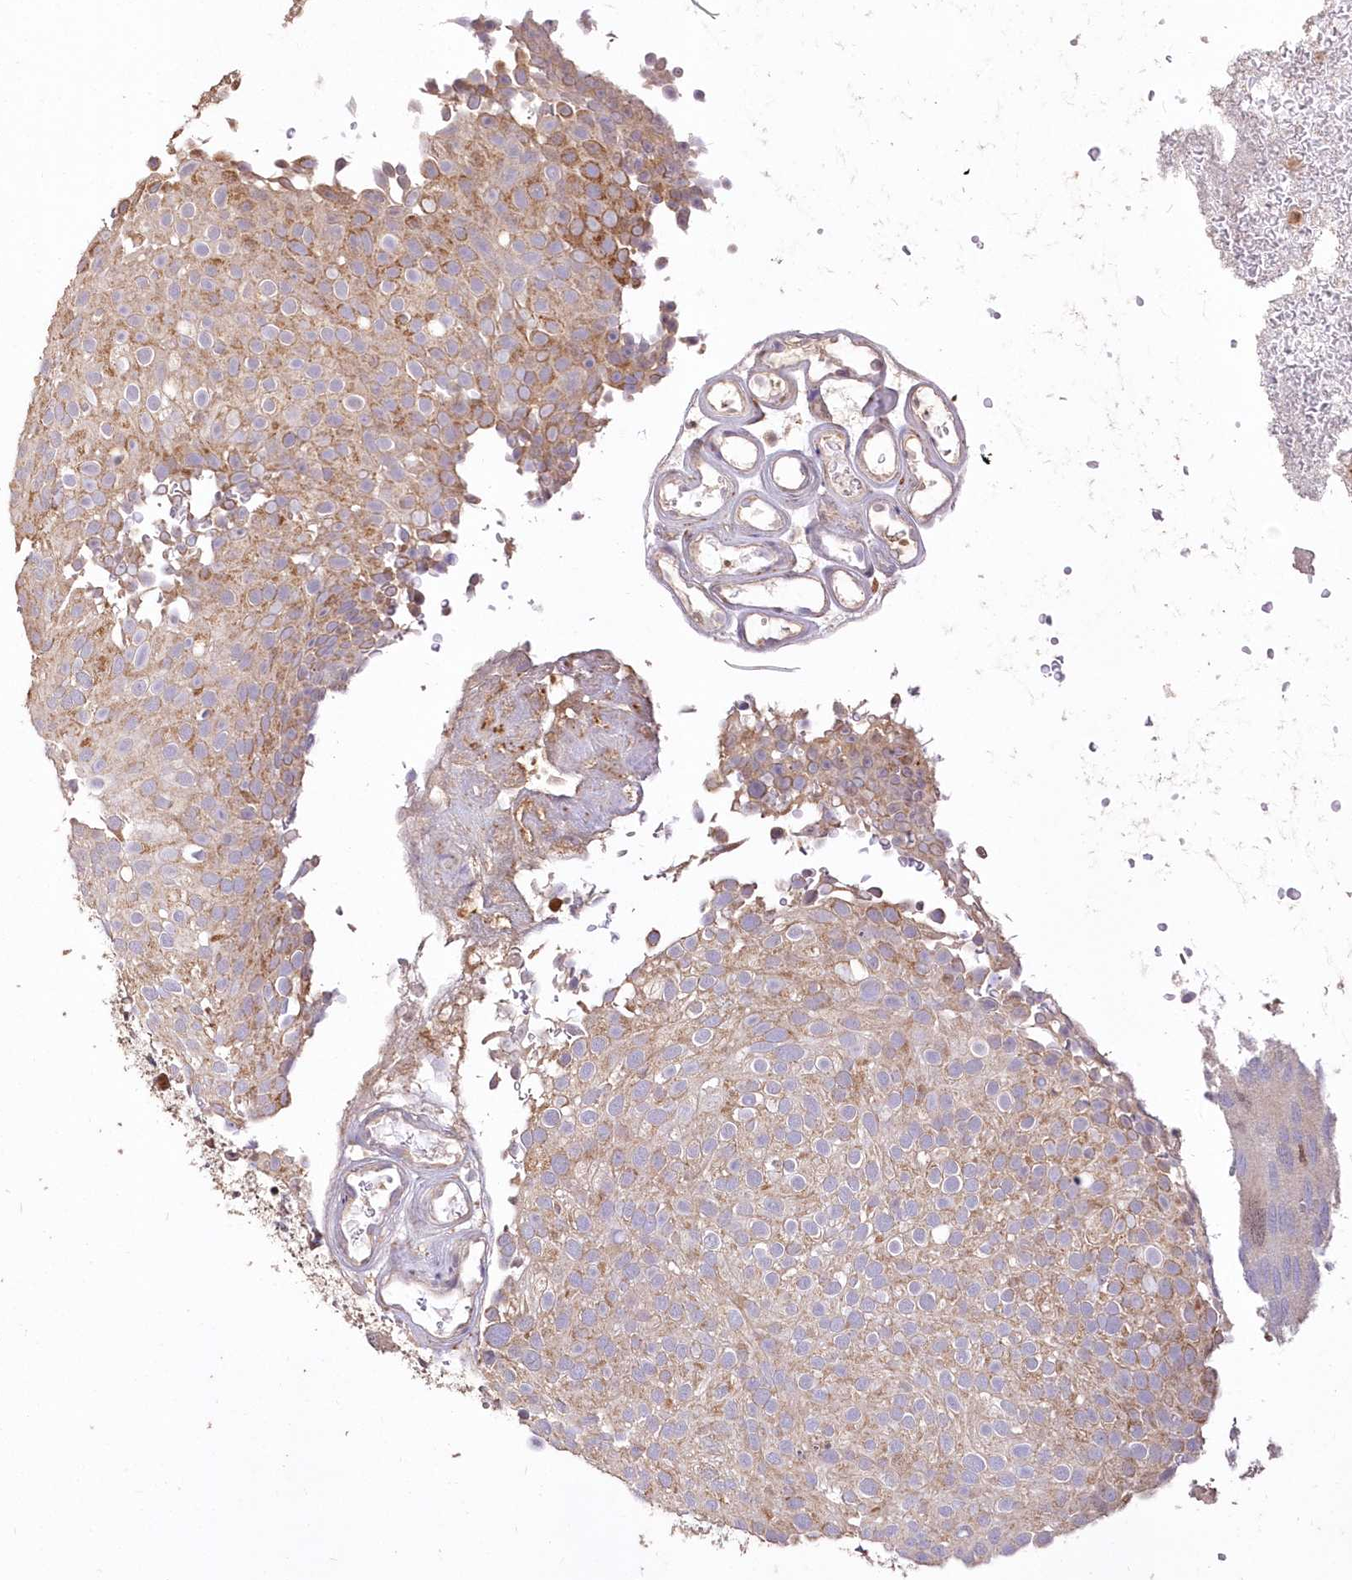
{"staining": {"intensity": "weak", "quantity": "25%-75%", "location": "cytoplasmic/membranous"}, "tissue": "urothelial cancer", "cell_type": "Tumor cells", "image_type": "cancer", "snomed": [{"axis": "morphology", "description": "Urothelial carcinoma, Low grade"}, {"axis": "topography", "description": "Urinary bladder"}], "caption": "This photomicrograph exhibits immunohistochemistry staining of human low-grade urothelial carcinoma, with low weak cytoplasmic/membranous staining in about 25%-75% of tumor cells.", "gene": "STK17B", "patient": {"sex": "male", "age": 78}}